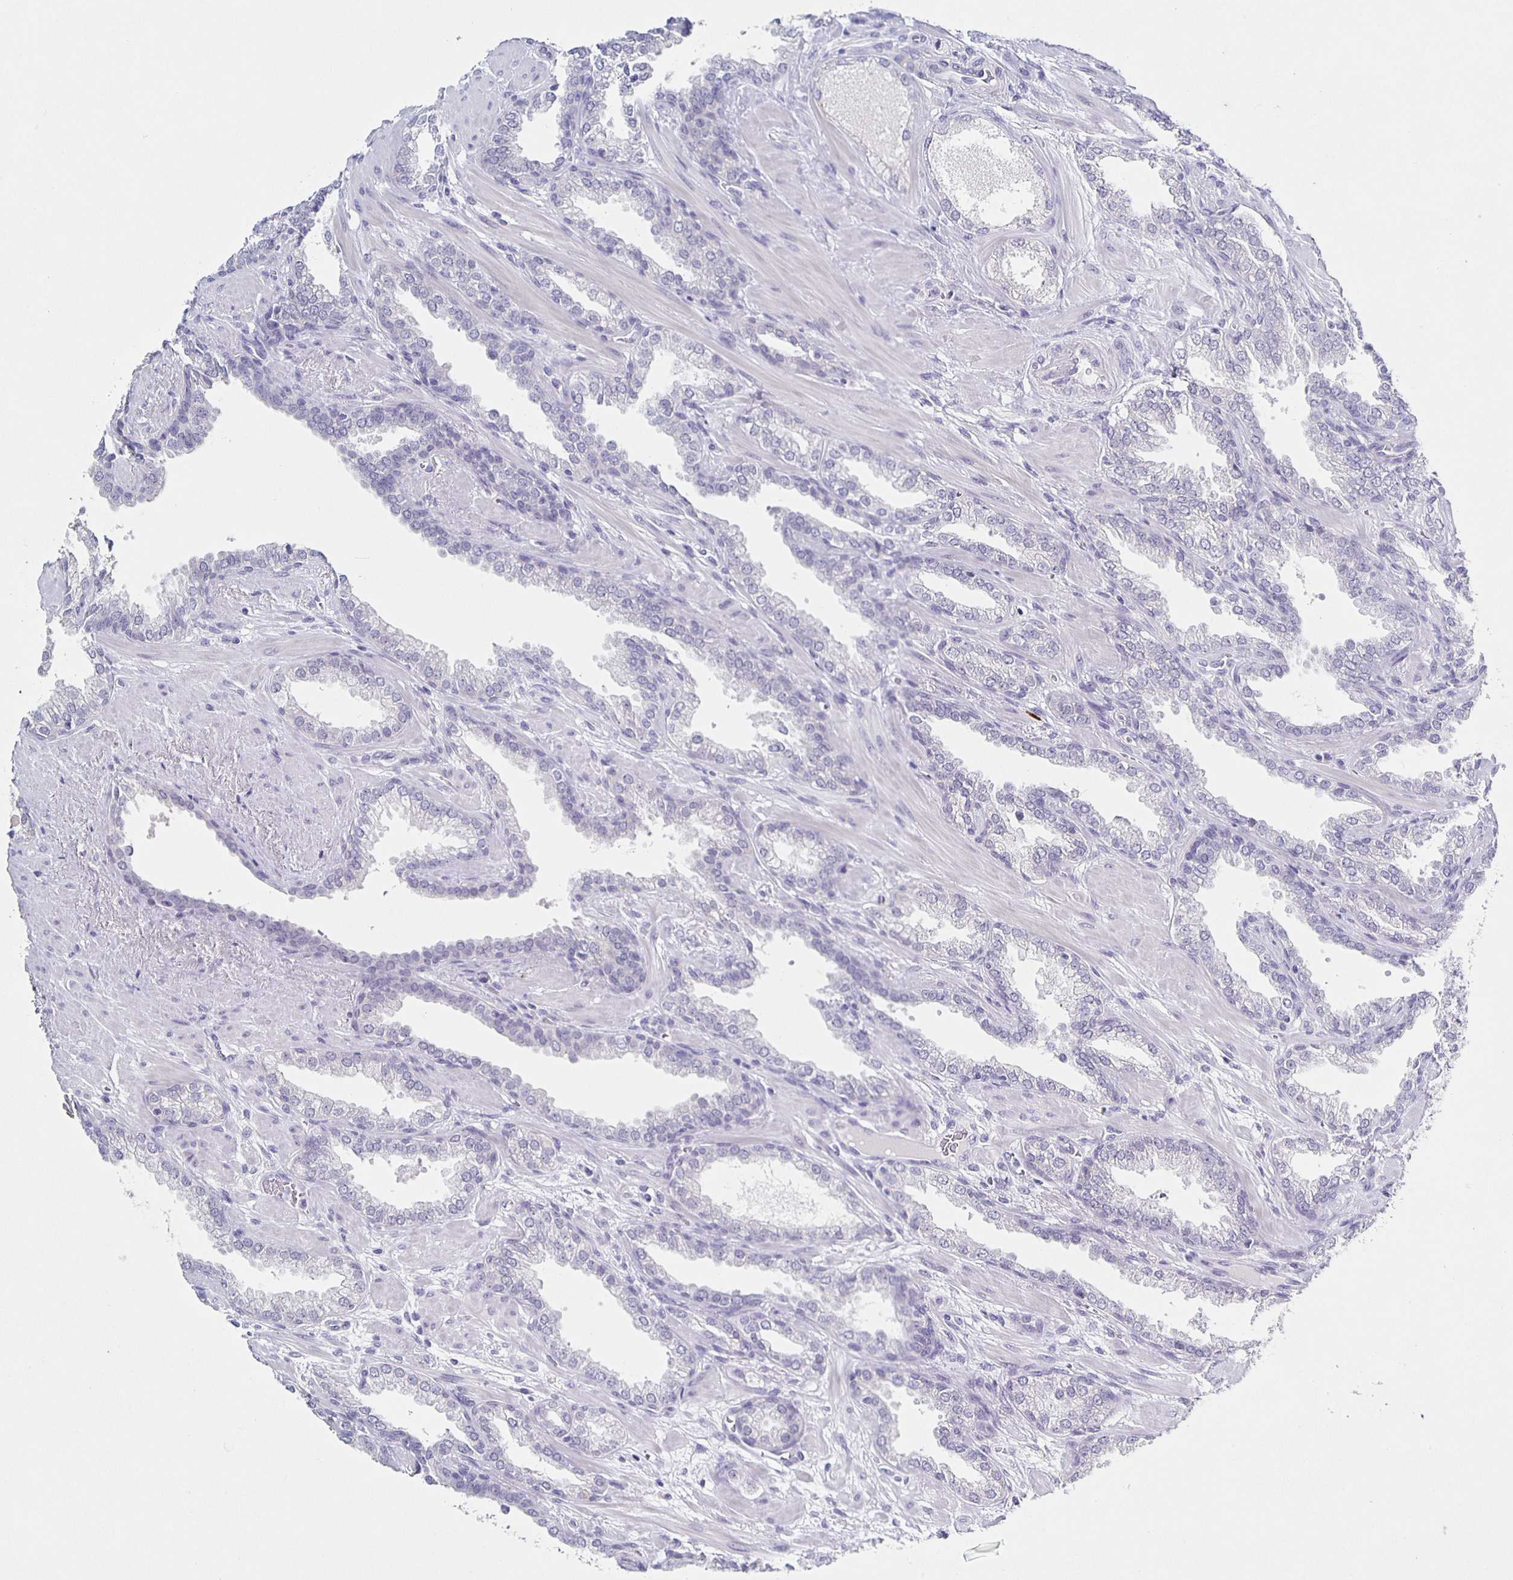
{"staining": {"intensity": "negative", "quantity": "none", "location": "none"}, "tissue": "prostate cancer", "cell_type": "Tumor cells", "image_type": "cancer", "snomed": [{"axis": "morphology", "description": "Adenocarcinoma, High grade"}, {"axis": "topography", "description": "Prostate"}], "caption": "The histopathology image demonstrates no significant staining in tumor cells of prostate cancer (high-grade adenocarcinoma). (Brightfield microscopy of DAB IHC at high magnification).", "gene": "CARNS1", "patient": {"sex": "male", "age": 60}}